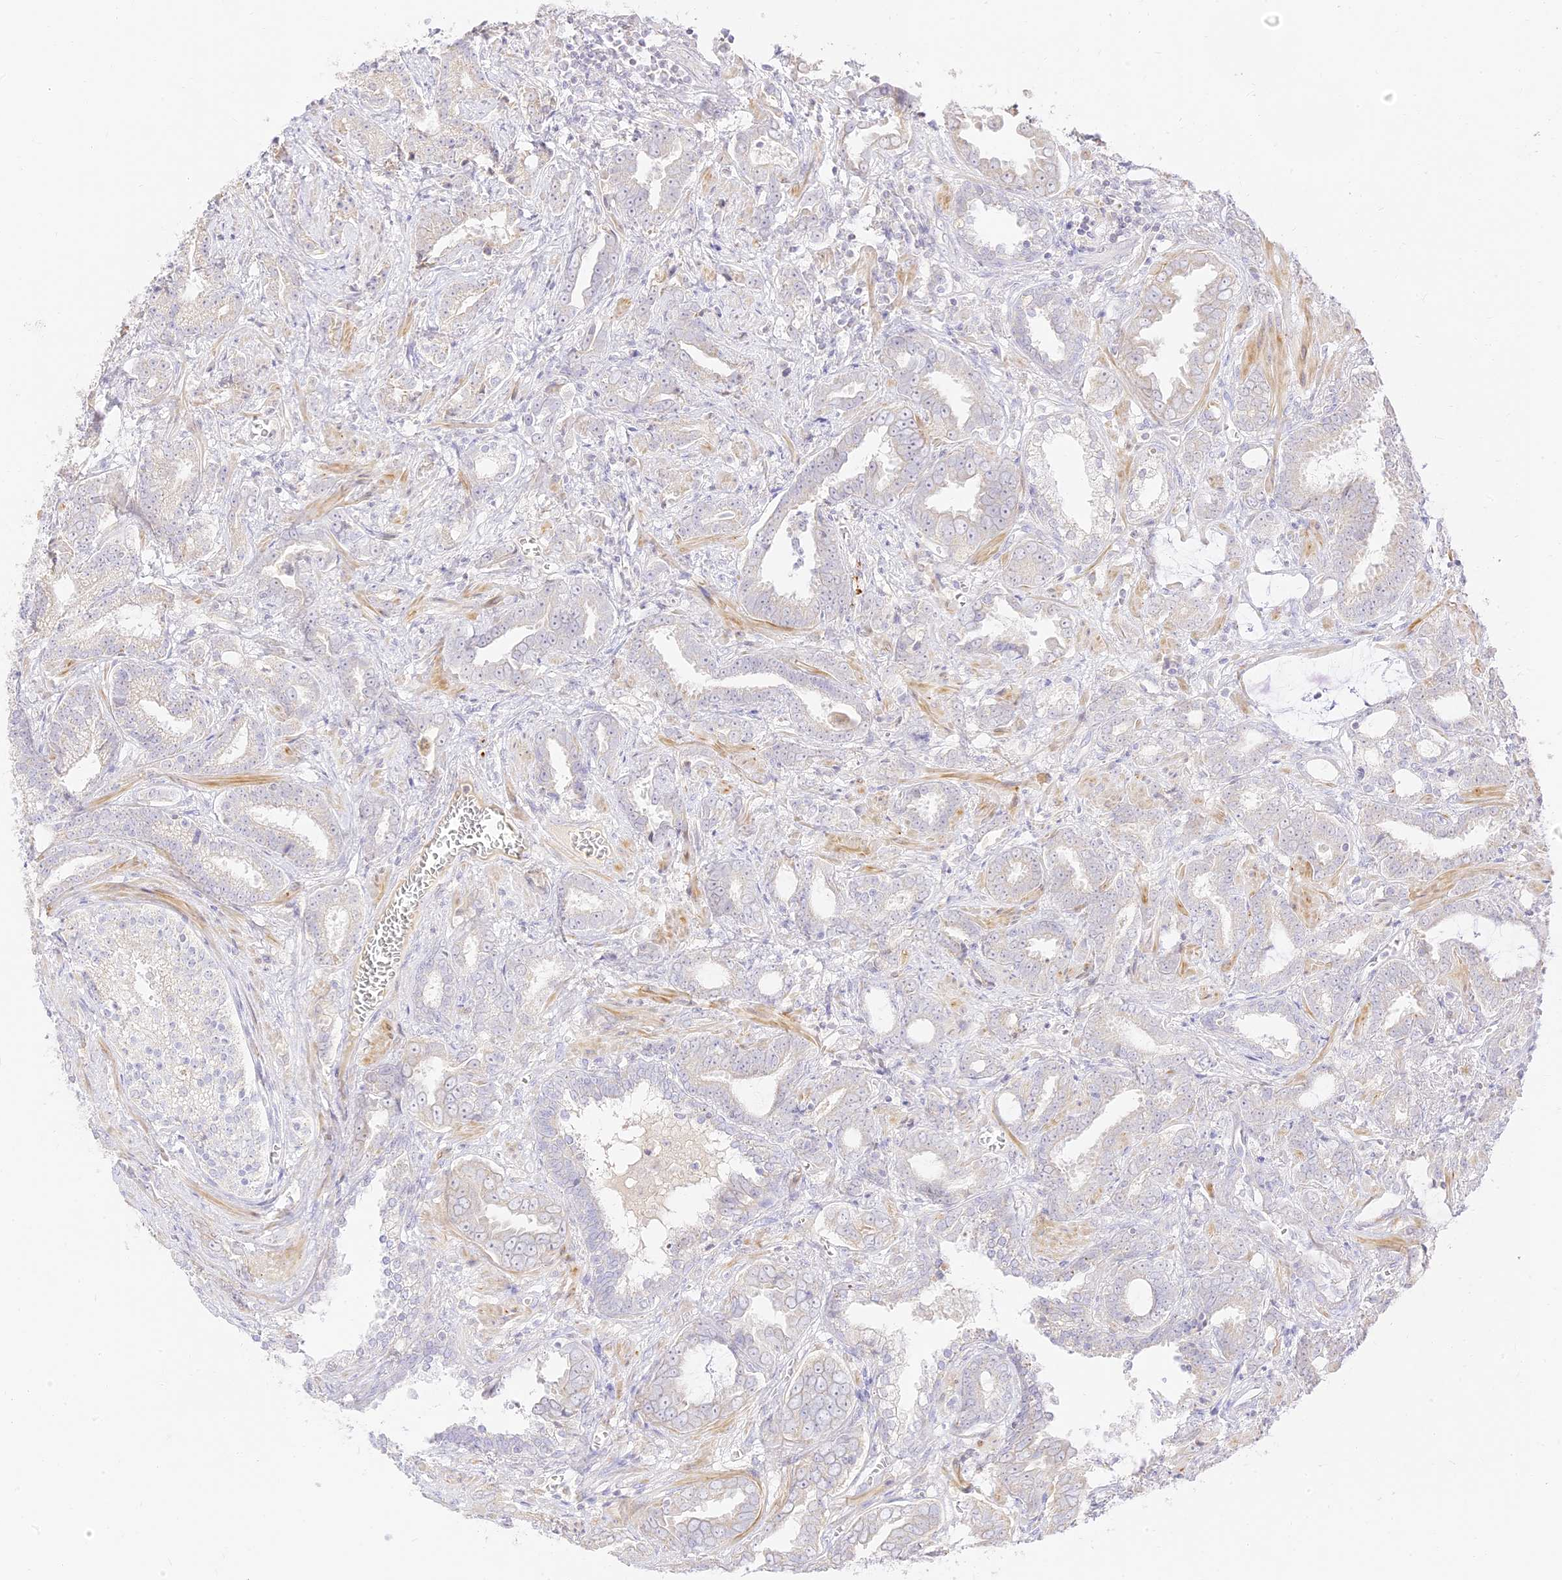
{"staining": {"intensity": "negative", "quantity": "none", "location": "none"}, "tissue": "prostate cancer", "cell_type": "Tumor cells", "image_type": "cancer", "snomed": [{"axis": "morphology", "description": "Adenocarcinoma, High grade"}, {"axis": "topography", "description": "Prostate and seminal vesicle, NOS"}], "caption": "Tumor cells show no significant protein staining in prostate cancer.", "gene": "LRRC15", "patient": {"sex": "male", "age": 67}}